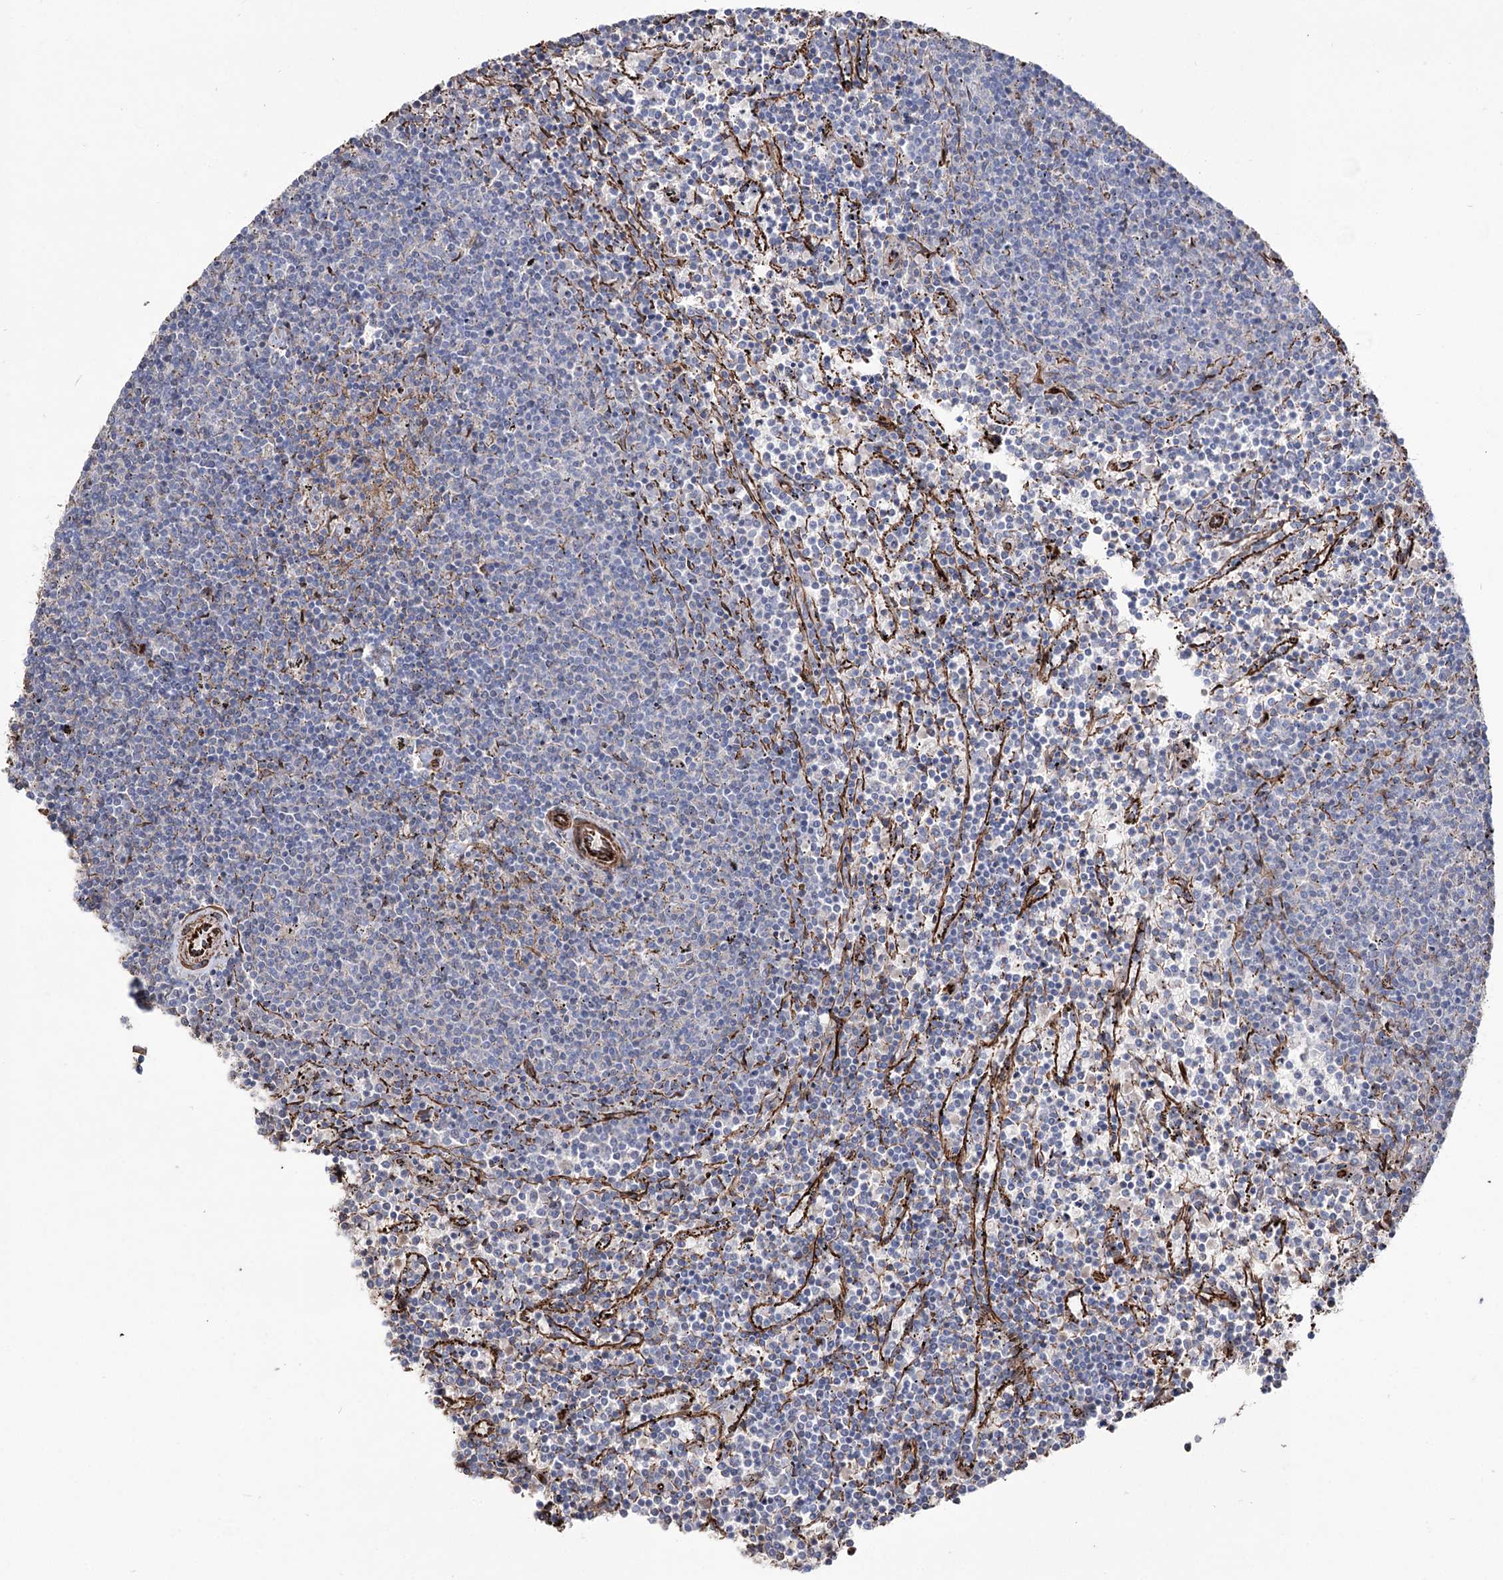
{"staining": {"intensity": "negative", "quantity": "none", "location": "none"}, "tissue": "lymphoma", "cell_type": "Tumor cells", "image_type": "cancer", "snomed": [{"axis": "morphology", "description": "Malignant lymphoma, non-Hodgkin's type, Low grade"}, {"axis": "topography", "description": "Spleen"}], "caption": "The photomicrograph displays no staining of tumor cells in low-grade malignant lymphoma, non-Hodgkin's type. (DAB immunohistochemistry (IHC) visualized using brightfield microscopy, high magnification).", "gene": "ARHGAP20", "patient": {"sex": "female", "age": 50}}